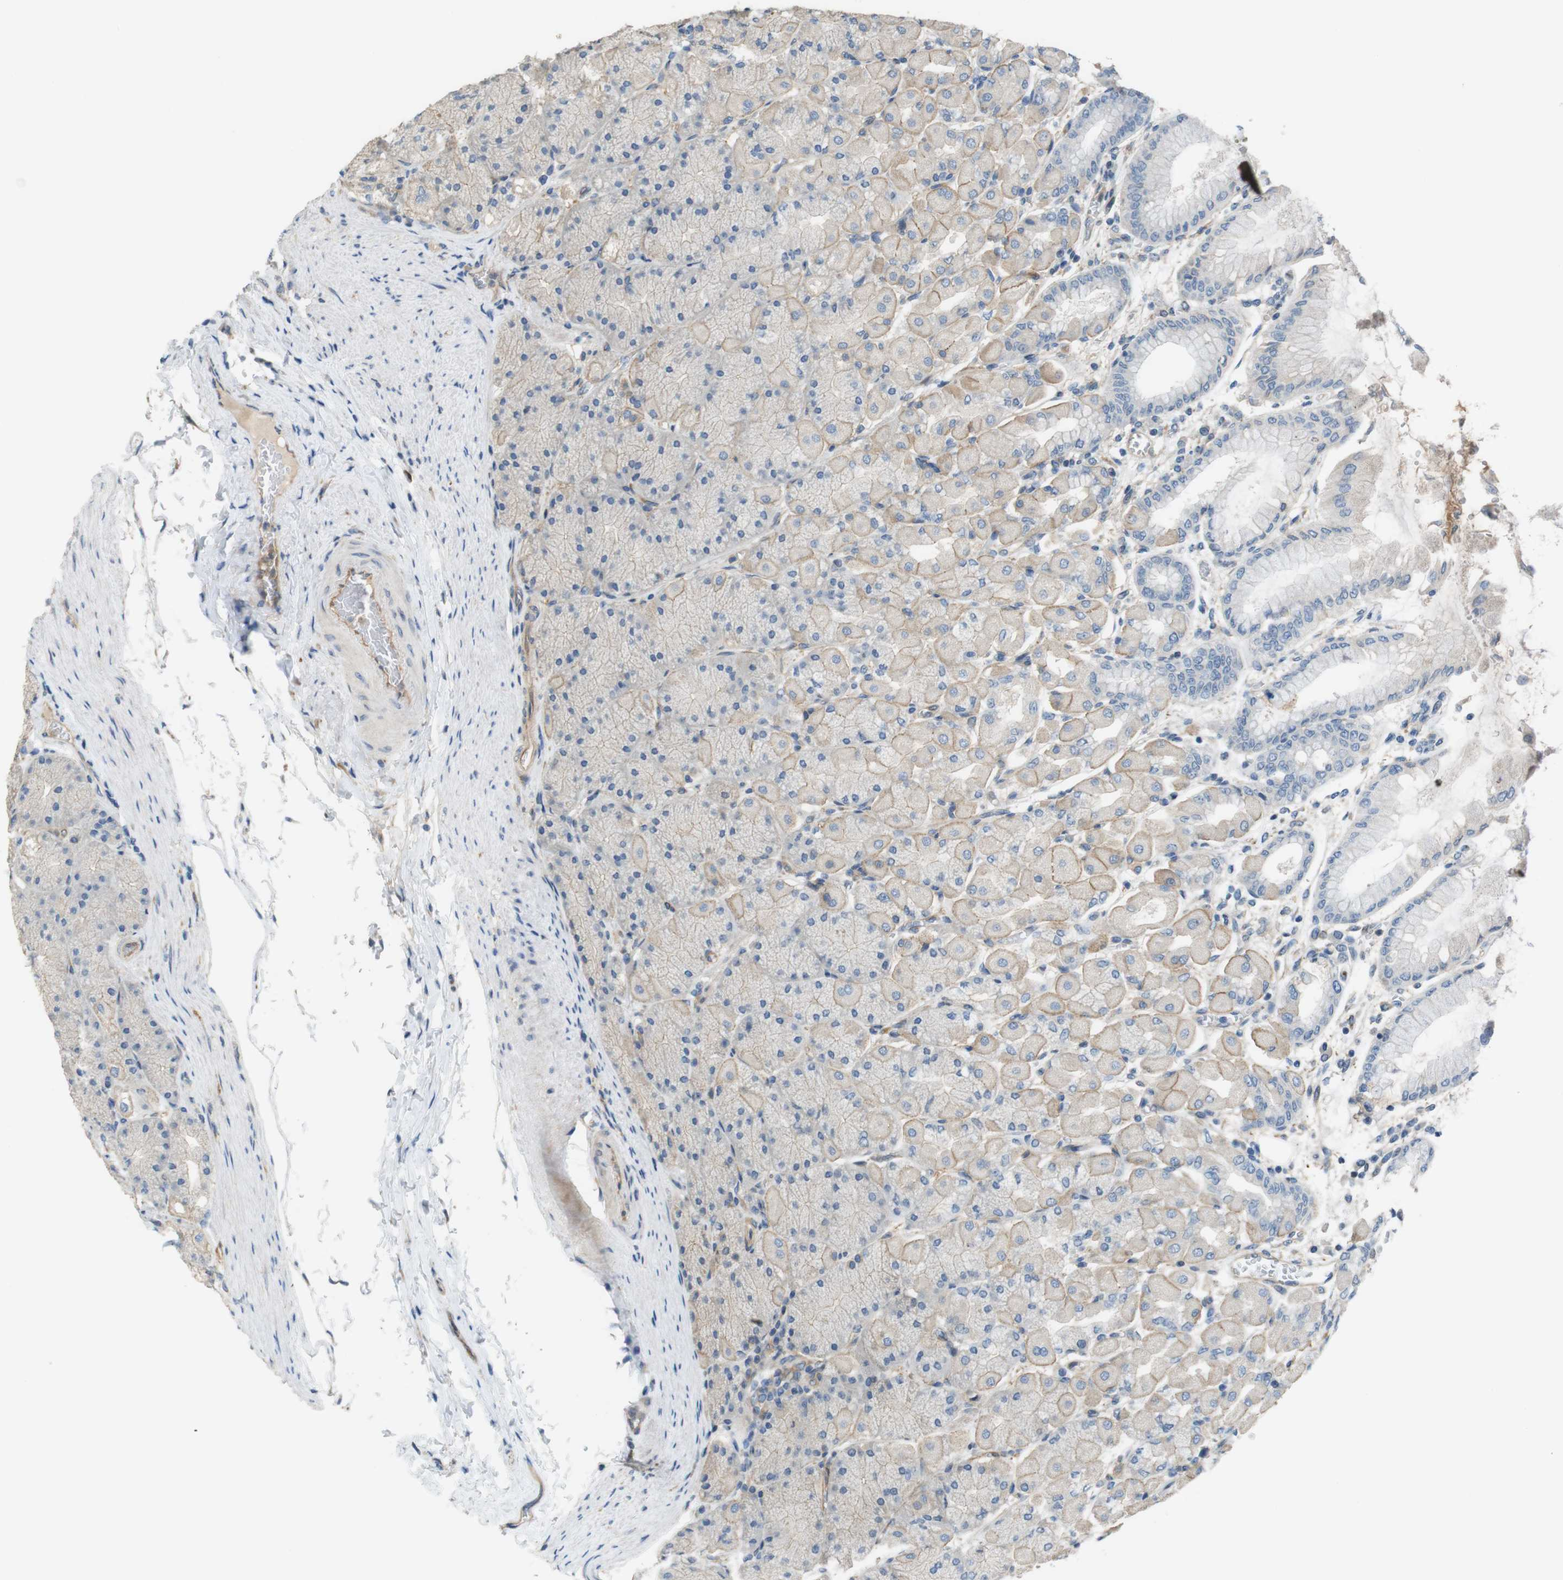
{"staining": {"intensity": "weak", "quantity": "25%-75%", "location": "cytoplasmic/membranous"}, "tissue": "stomach", "cell_type": "Glandular cells", "image_type": "normal", "snomed": [{"axis": "morphology", "description": "Normal tissue, NOS"}, {"axis": "topography", "description": "Stomach, upper"}], "caption": "Stomach stained with DAB (3,3'-diaminobenzidine) immunohistochemistry (IHC) demonstrates low levels of weak cytoplasmic/membranous expression in about 25%-75% of glandular cells.", "gene": "PCDH10", "patient": {"sex": "female", "age": 56}}